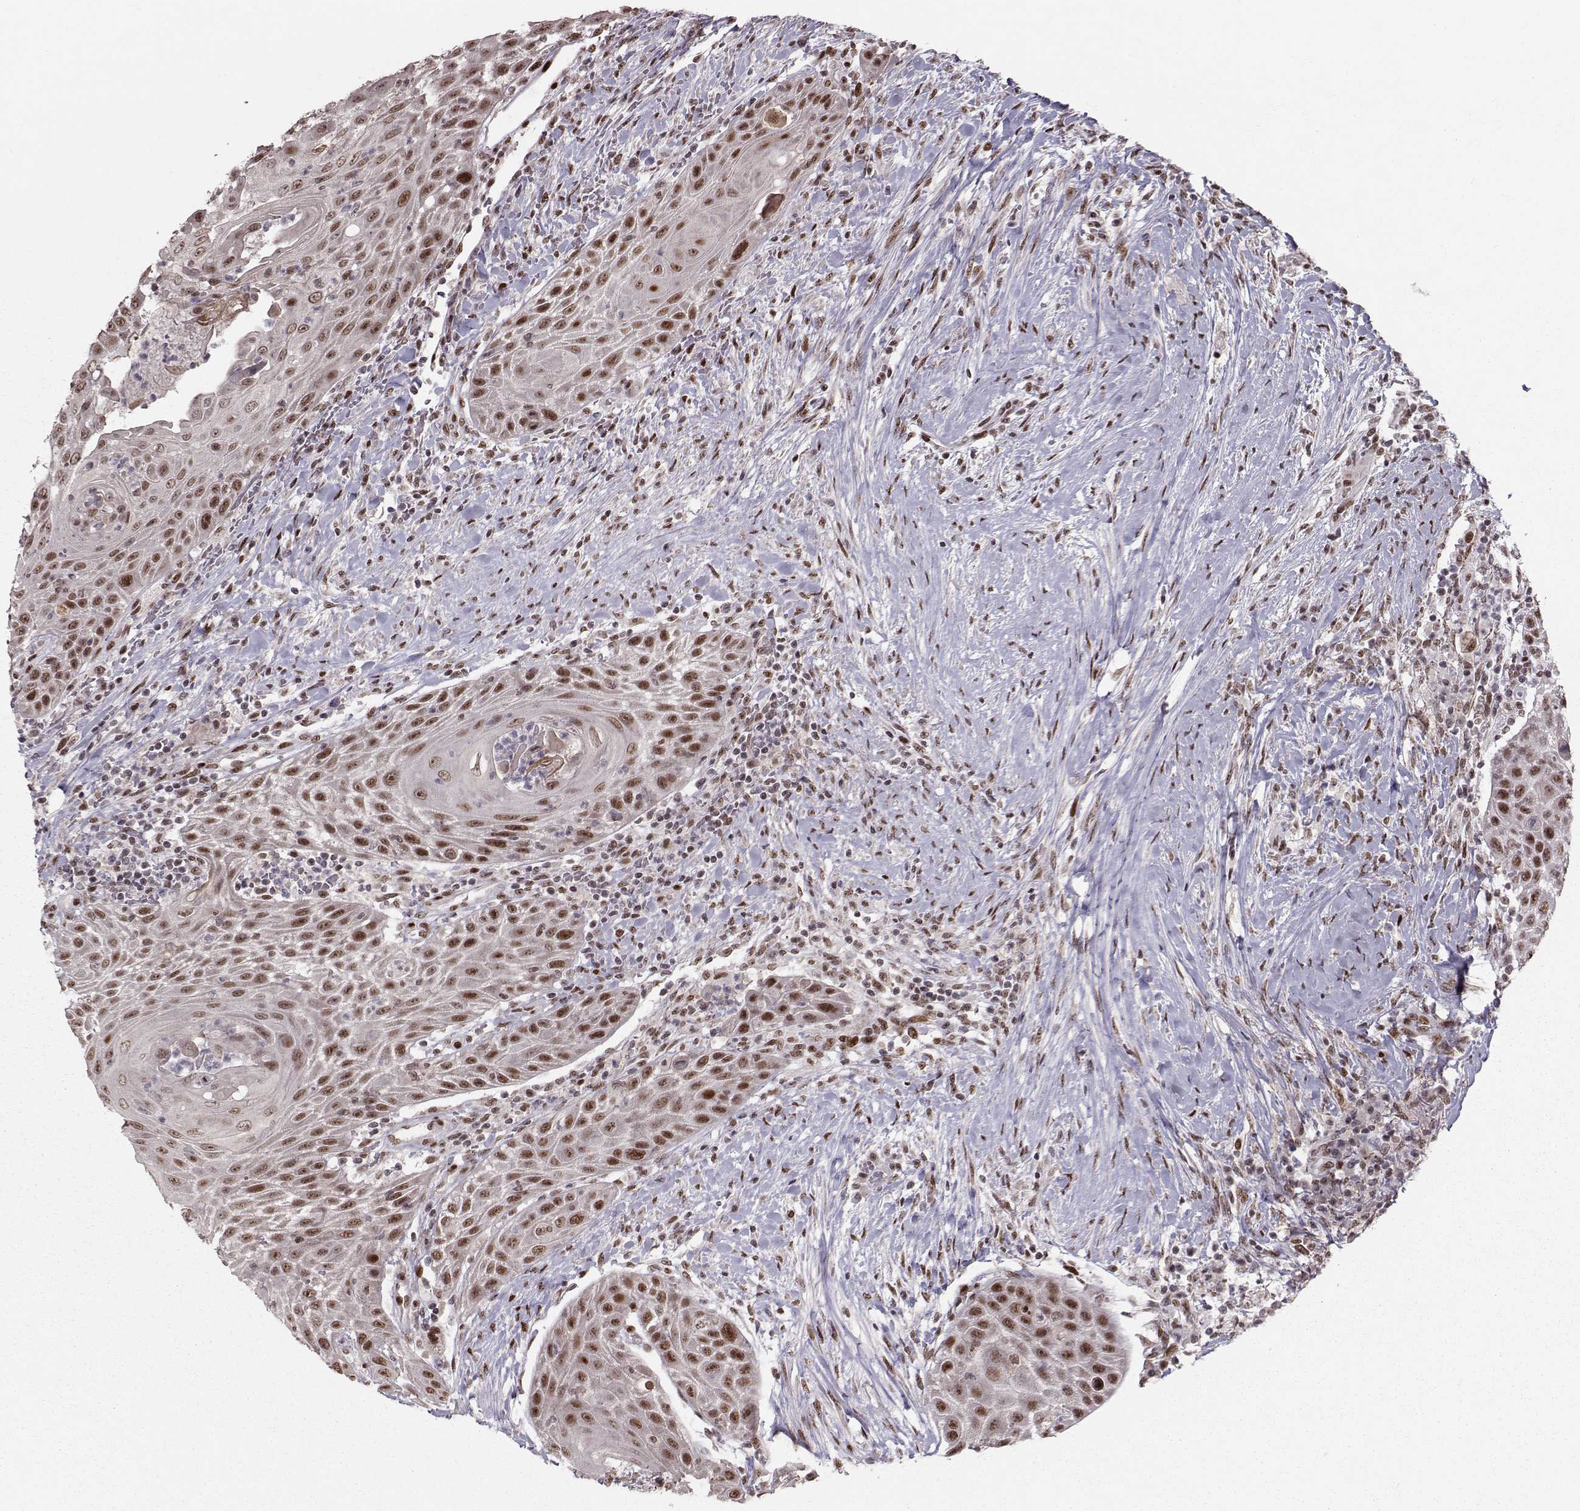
{"staining": {"intensity": "strong", "quantity": ">75%", "location": "nuclear"}, "tissue": "head and neck cancer", "cell_type": "Tumor cells", "image_type": "cancer", "snomed": [{"axis": "morphology", "description": "Squamous cell carcinoma, NOS"}, {"axis": "topography", "description": "Head-Neck"}], "caption": "Protein positivity by IHC displays strong nuclear positivity in approximately >75% of tumor cells in head and neck cancer (squamous cell carcinoma). The protein of interest is shown in brown color, while the nuclei are stained blue.", "gene": "SNAPC2", "patient": {"sex": "male", "age": 69}}